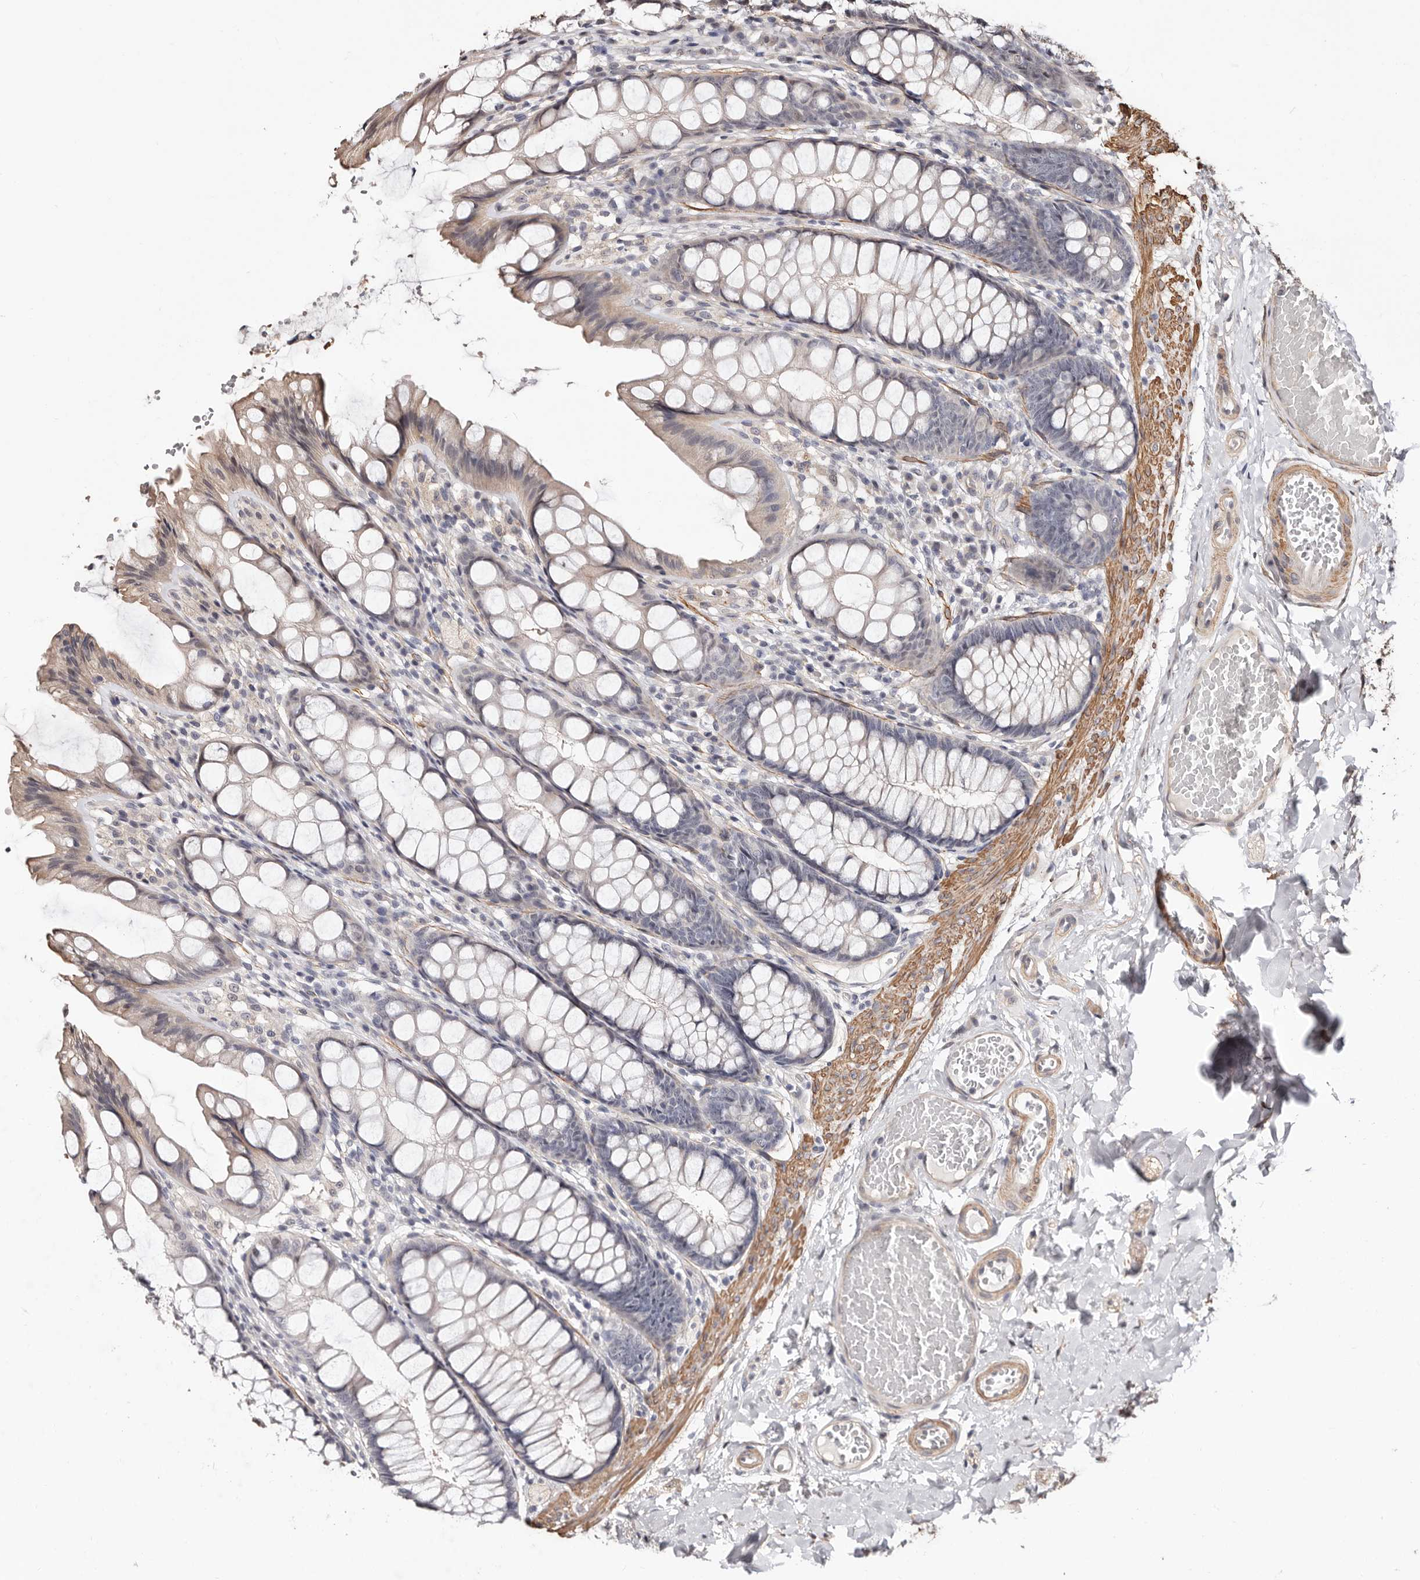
{"staining": {"intensity": "negative", "quantity": "none", "location": "none"}, "tissue": "colon", "cell_type": "Endothelial cells", "image_type": "normal", "snomed": [{"axis": "morphology", "description": "Normal tissue, NOS"}, {"axis": "topography", "description": "Colon"}], "caption": "Immunohistochemistry (IHC) of normal colon shows no expression in endothelial cells. The staining was performed using DAB (3,3'-diaminobenzidine) to visualize the protein expression in brown, while the nuclei were stained in blue with hematoxylin (Magnification: 20x).", "gene": "TRIP13", "patient": {"sex": "male", "age": 47}}